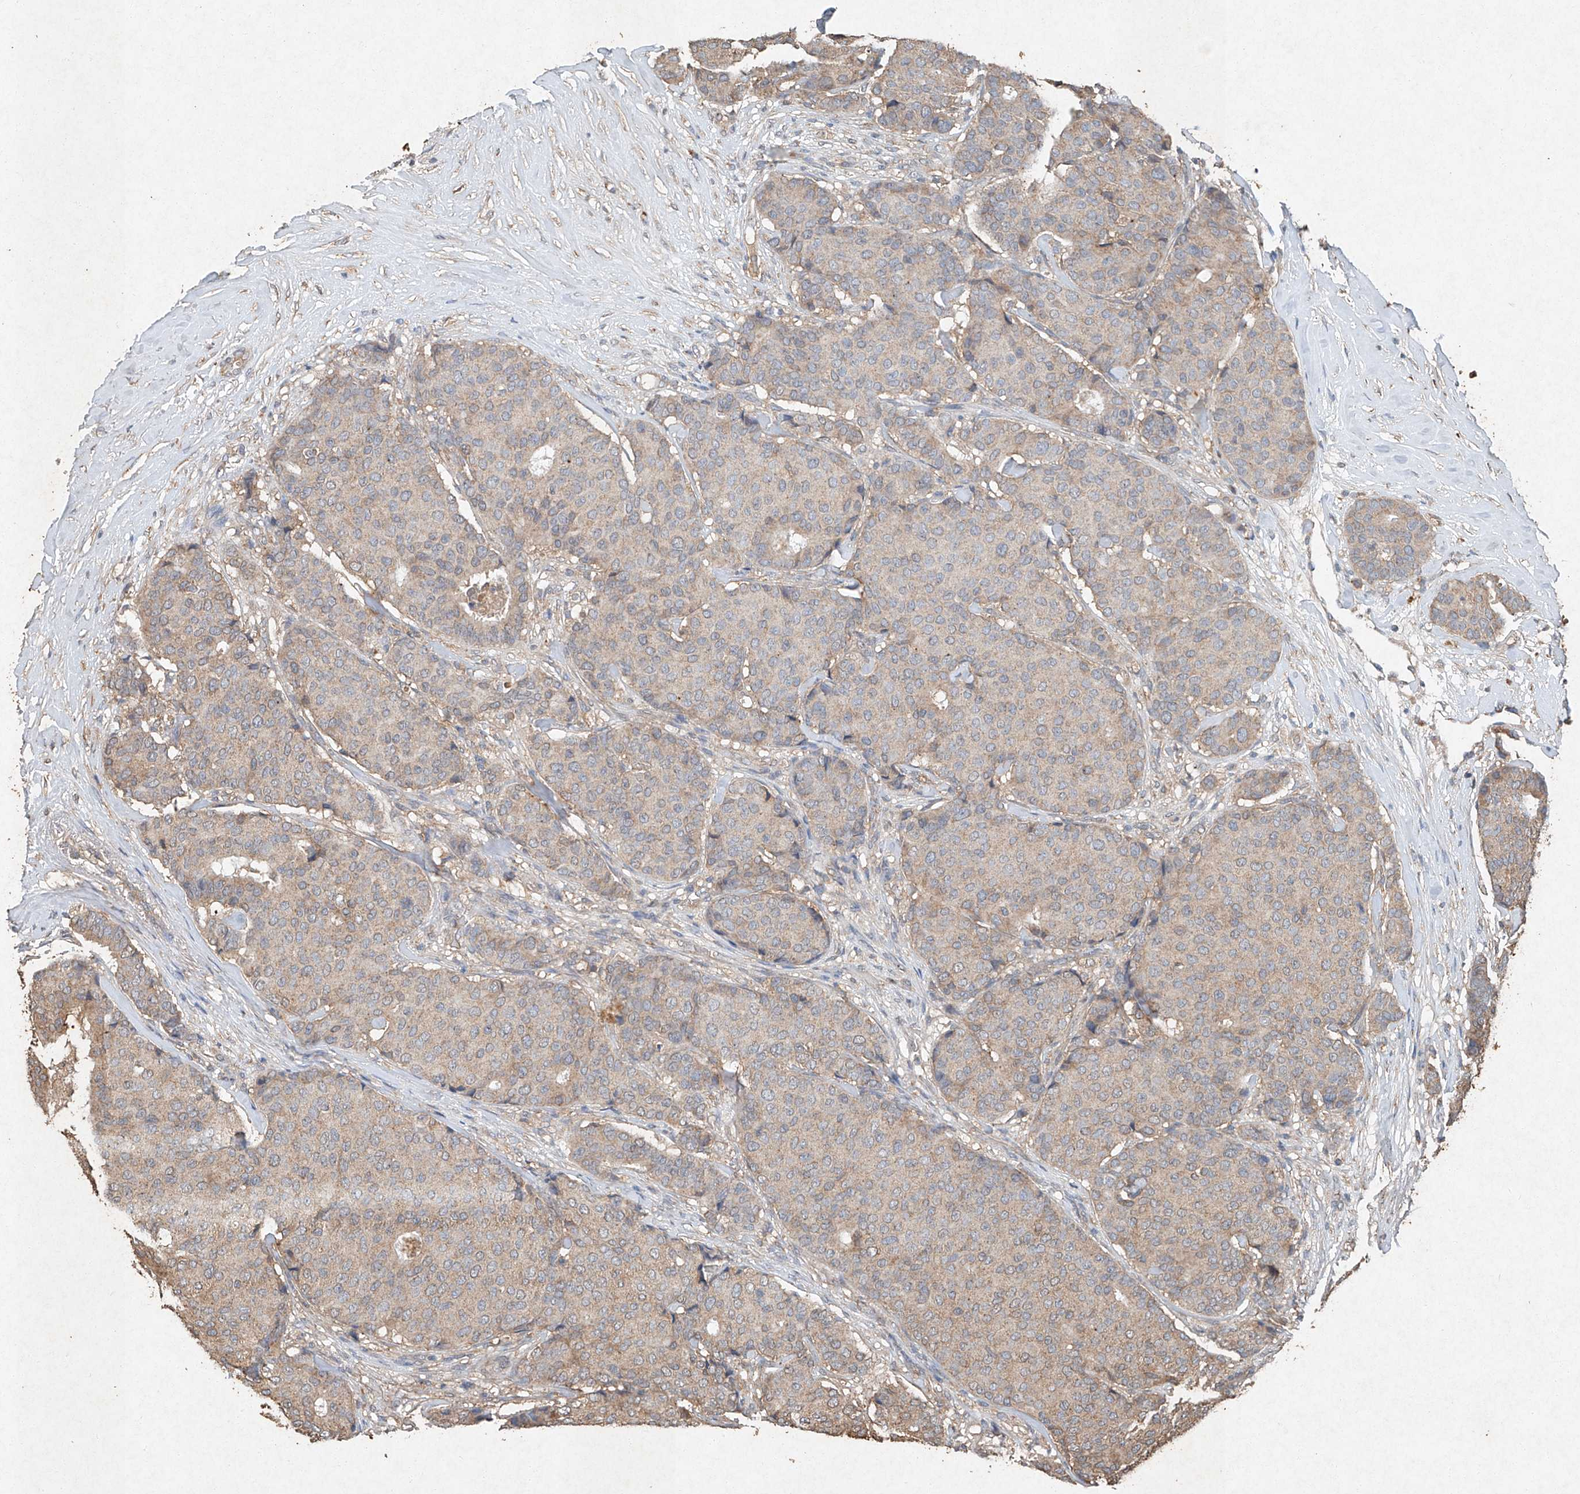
{"staining": {"intensity": "weak", "quantity": "25%-75%", "location": "cytoplasmic/membranous"}, "tissue": "breast cancer", "cell_type": "Tumor cells", "image_type": "cancer", "snomed": [{"axis": "morphology", "description": "Duct carcinoma"}, {"axis": "topography", "description": "Breast"}], "caption": "An IHC image of neoplastic tissue is shown. Protein staining in brown highlights weak cytoplasmic/membranous positivity in breast invasive ductal carcinoma within tumor cells.", "gene": "STK3", "patient": {"sex": "female", "age": 75}}